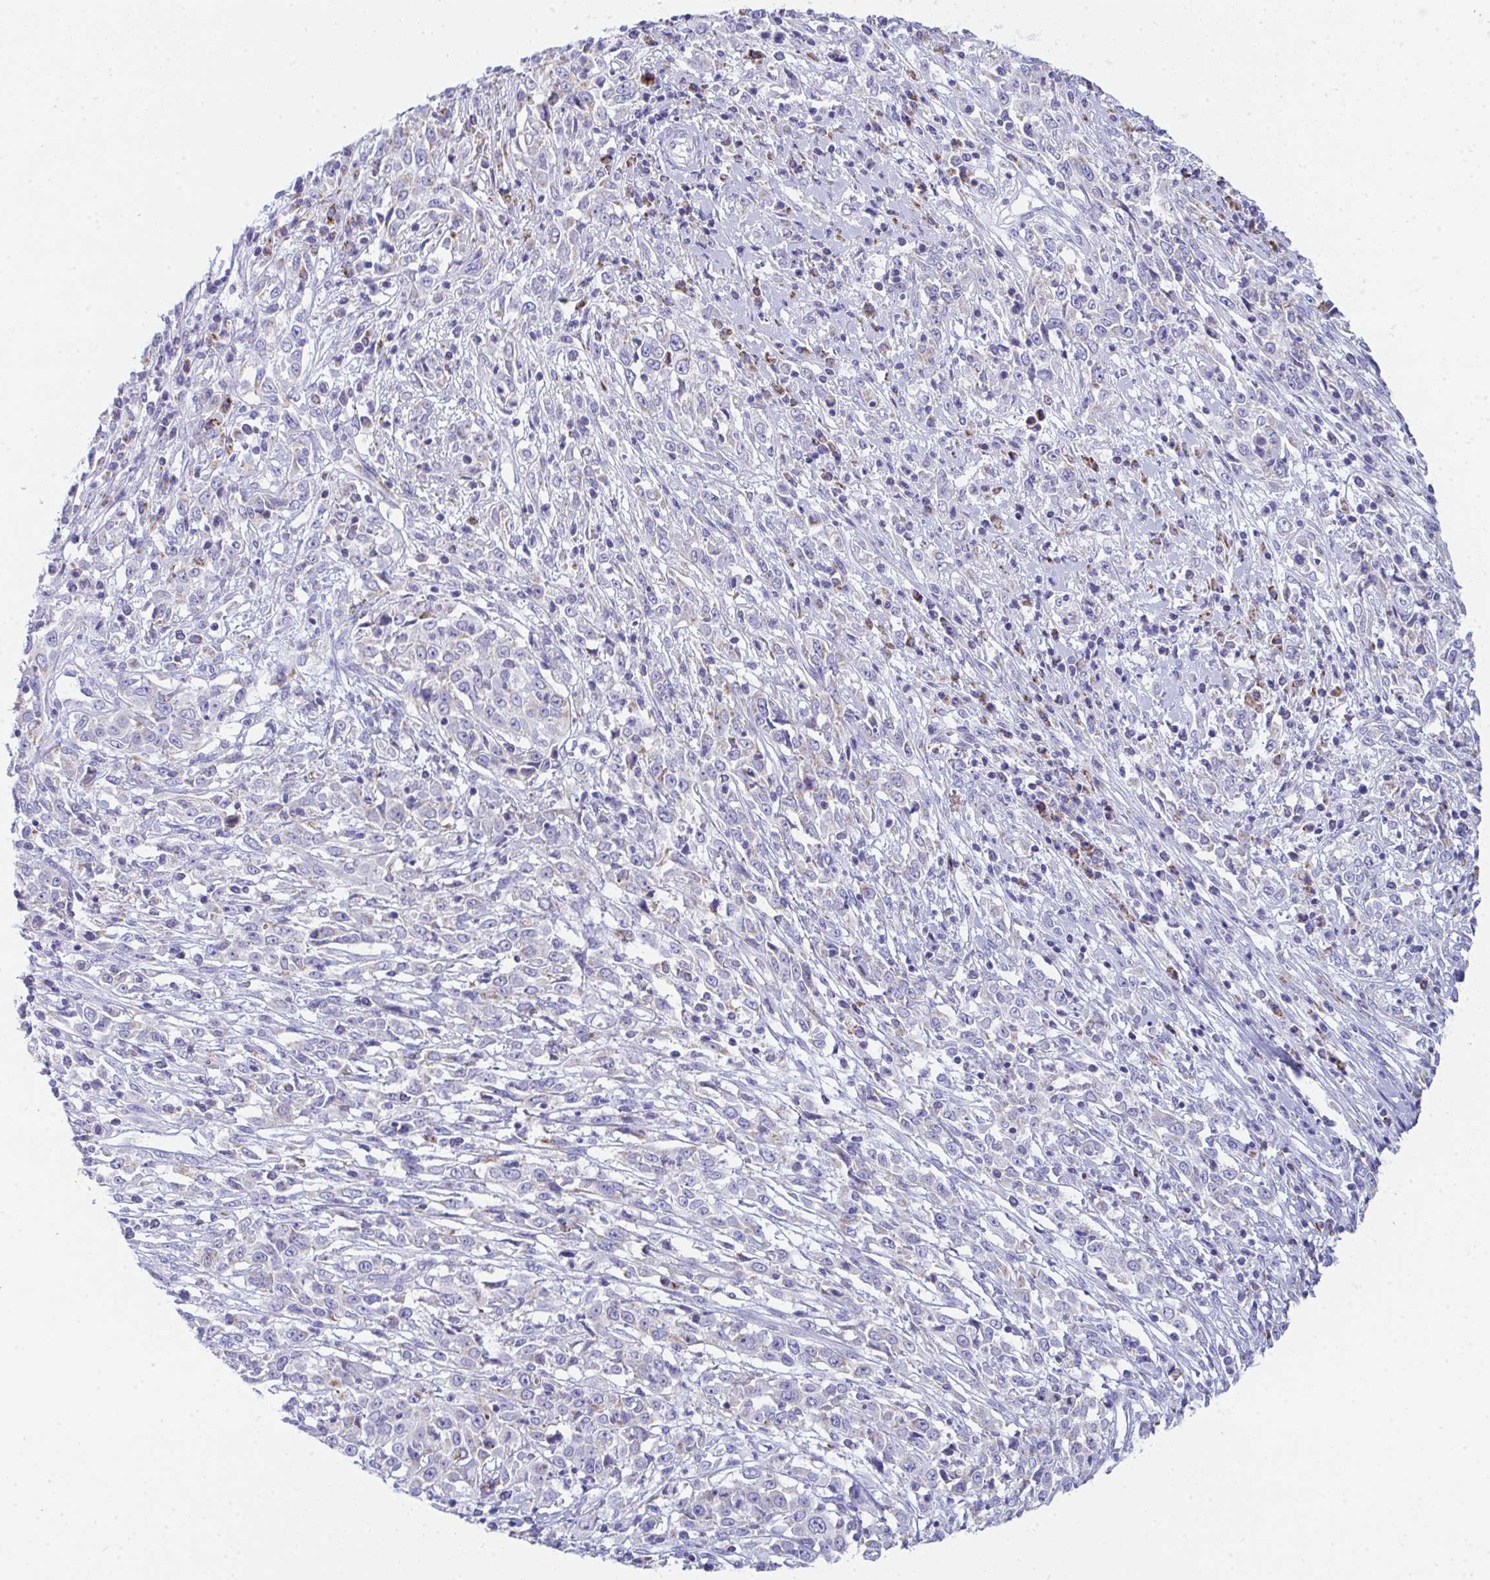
{"staining": {"intensity": "negative", "quantity": "none", "location": "none"}, "tissue": "cervical cancer", "cell_type": "Tumor cells", "image_type": "cancer", "snomed": [{"axis": "morphology", "description": "Adenocarcinoma, NOS"}, {"axis": "topography", "description": "Cervix"}], "caption": "This is a image of immunohistochemistry (IHC) staining of cervical adenocarcinoma, which shows no staining in tumor cells.", "gene": "AIFM1", "patient": {"sex": "female", "age": 40}}